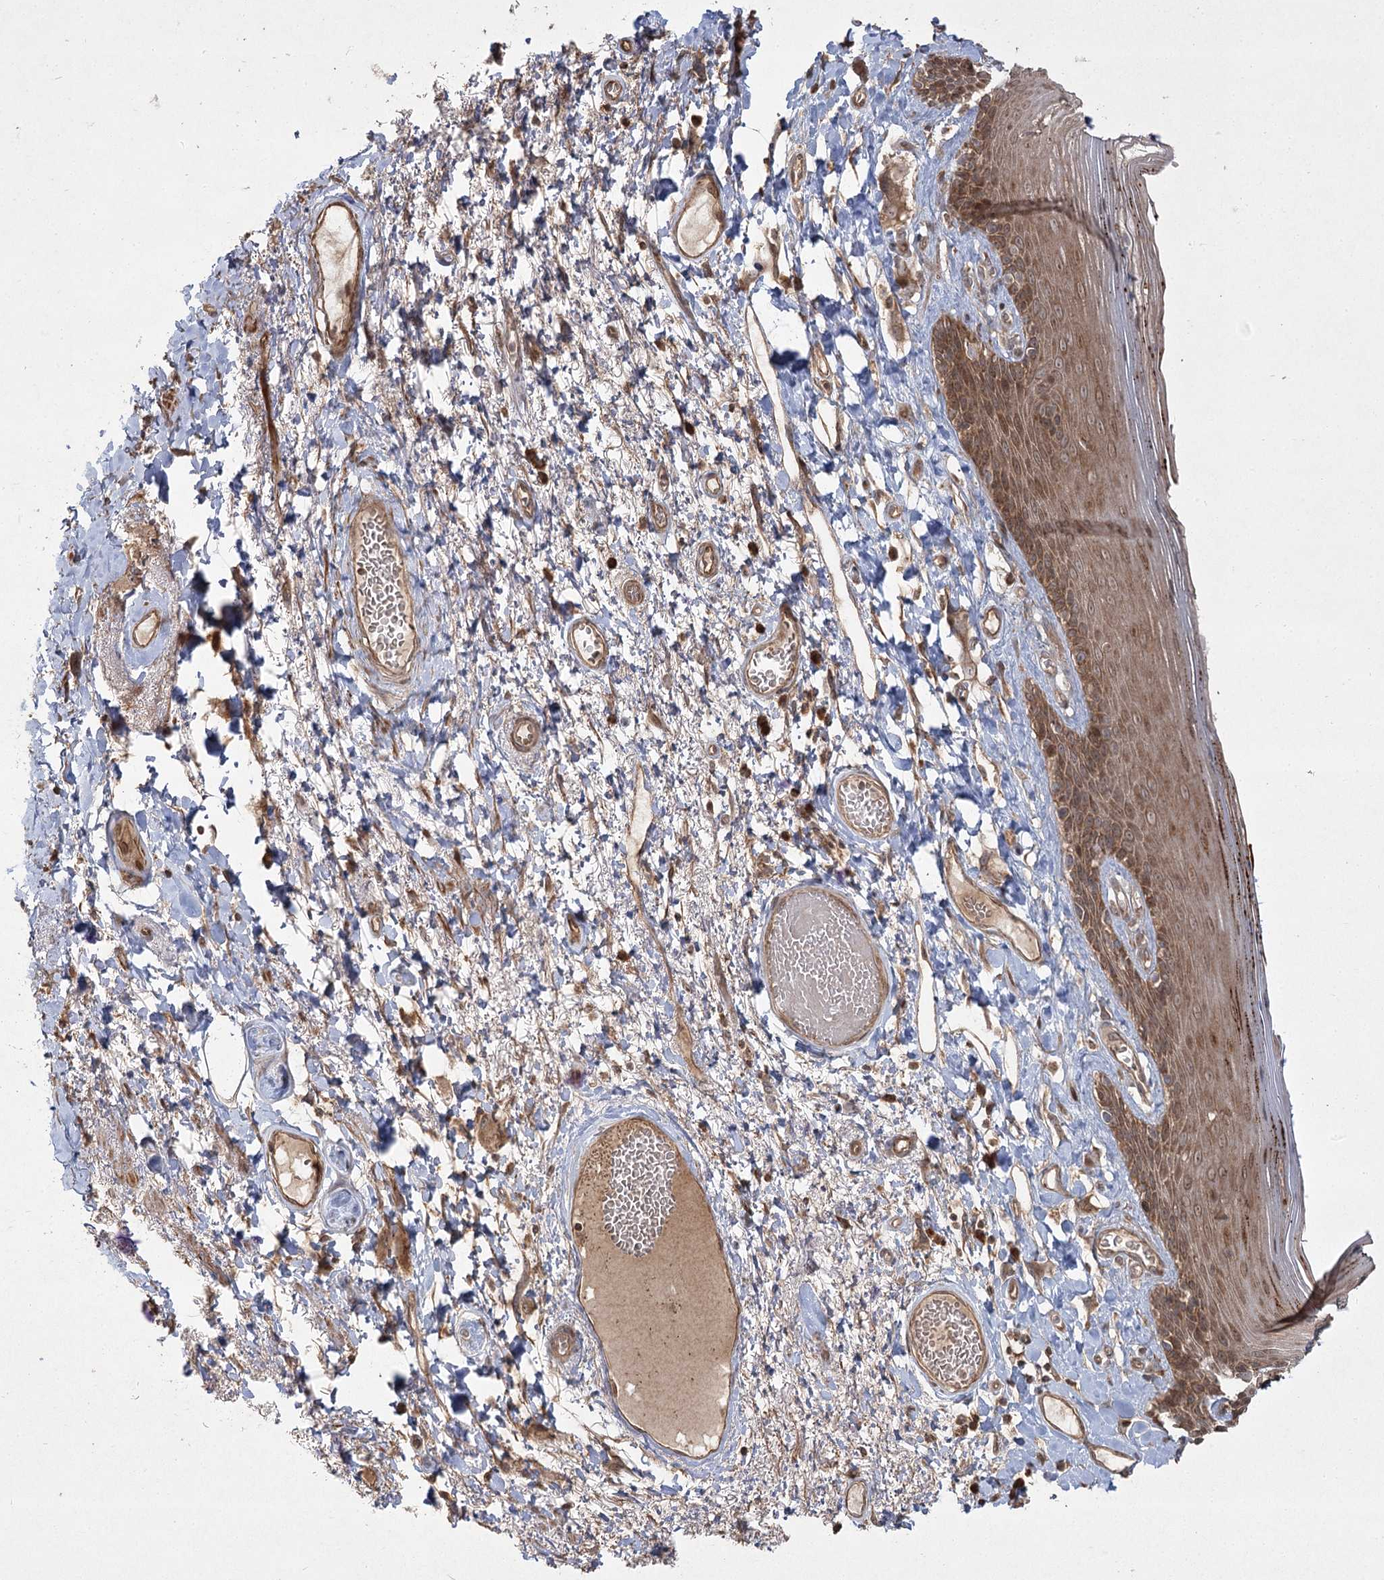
{"staining": {"intensity": "strong", "quantity": ">75%", "location": "cytoplasmic/membranous"}, "tissue": "skin", "cell_type": "Epidermal cells", "image_type": "normal", "snomed": [{"axis": "morphology", "description": "Normal tissue, NOS"}, {"axis": "topography", "description": "Anal"}], "caption": "A brown stain labels strong cytoplasmic/membranous positivity of a protein in epidermal cells of unremarkable human skin.", "gene": "CPLANE1", "patient": {"sex": "male", "age": 69}}